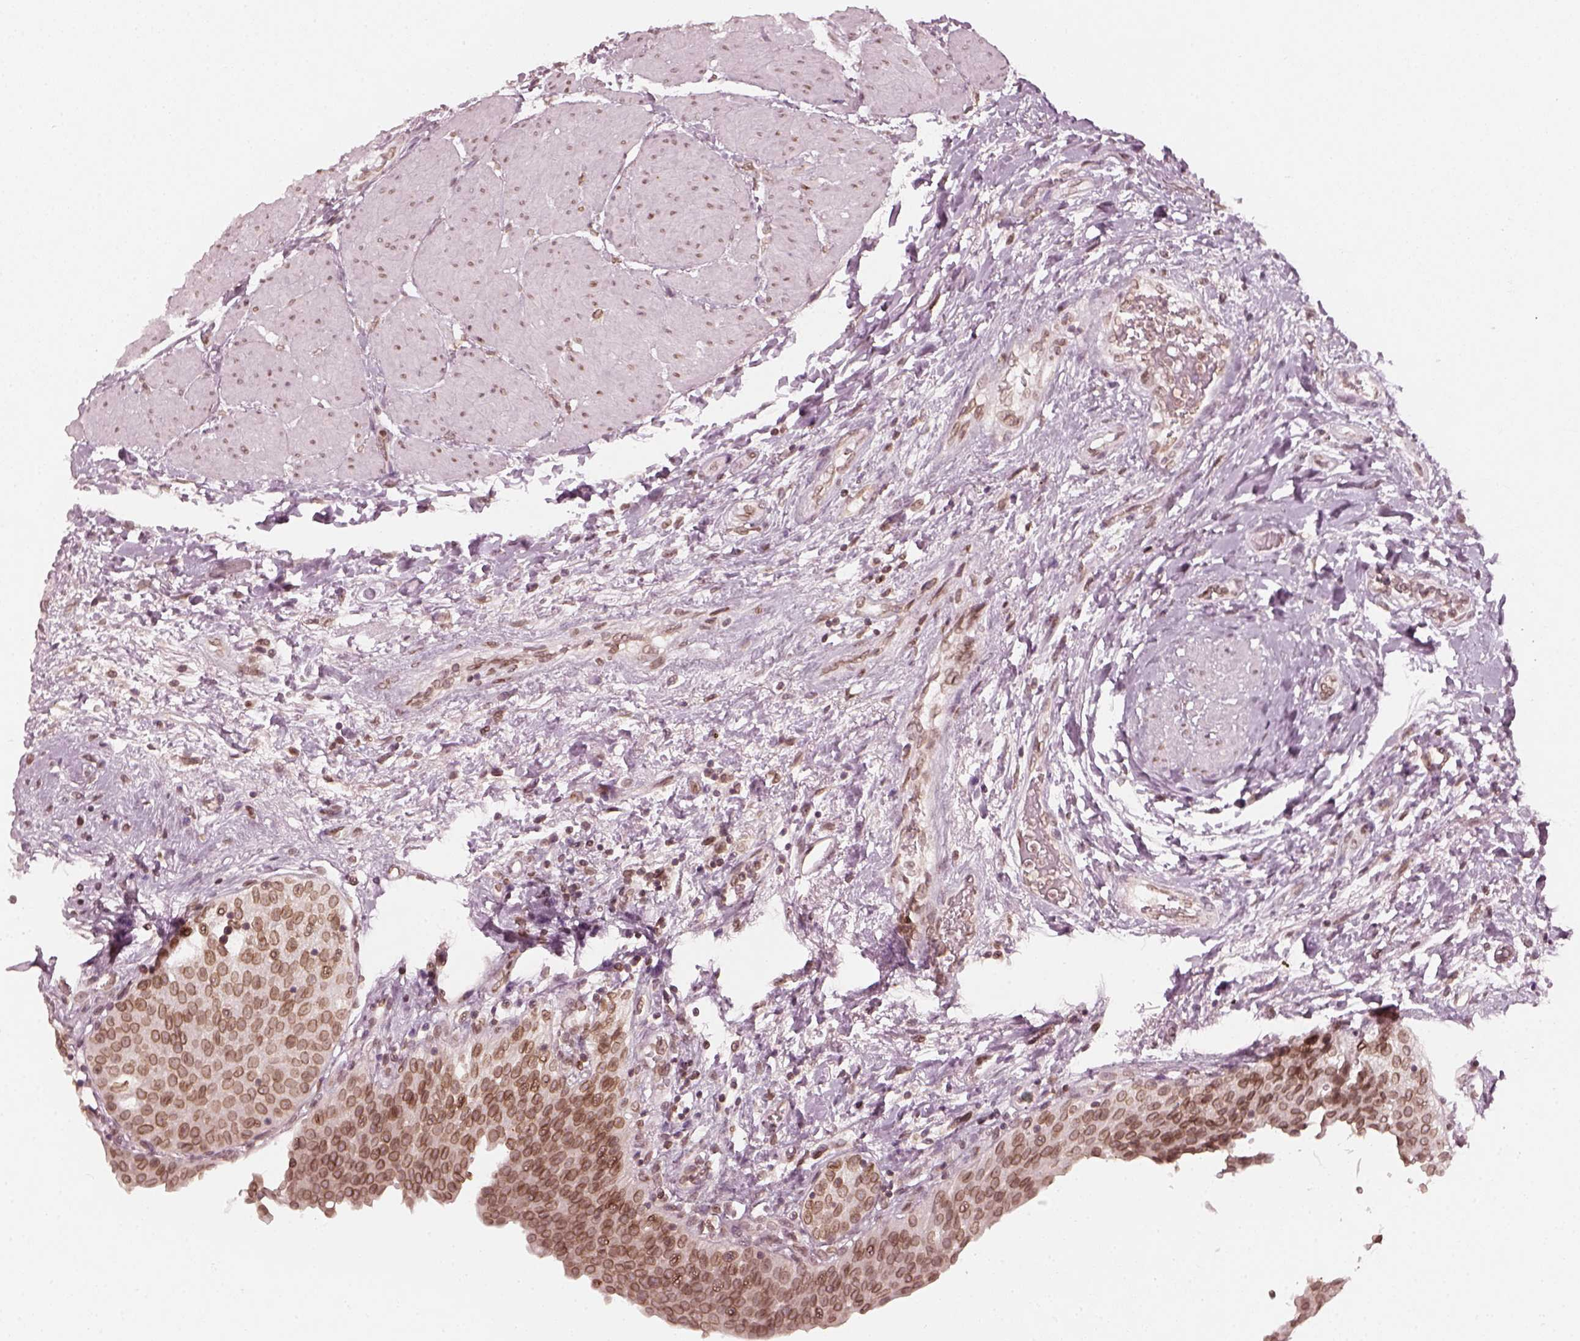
{"staining": {"intensity": "strong", "quantity": ">75%", "location": "cytoplasmic/membranous,nuclear"}, "tissue": "urinary bladder", "cell_type": "Urothelial cells", "image_type": "normal", "snomed": [{"axis": "morphology", "description": "Normal tissue, NOS"}, {"axis": "morphology", "description": "Metaplasia, NOS"}, {"axis": "topography", "description": "Urinary bladder"}], "caption": "Immunohistochemical staining of normal urinary bladder demonstrates >75% levels of strong cytoplasmic/membranous,nuclear protein positivity in about >75% of urothelial cells. (Brightfield microscopy of DAB IHC at high magnification).", "gene": "DCAF12", "patient": {"sex": "male", "age": 68}}